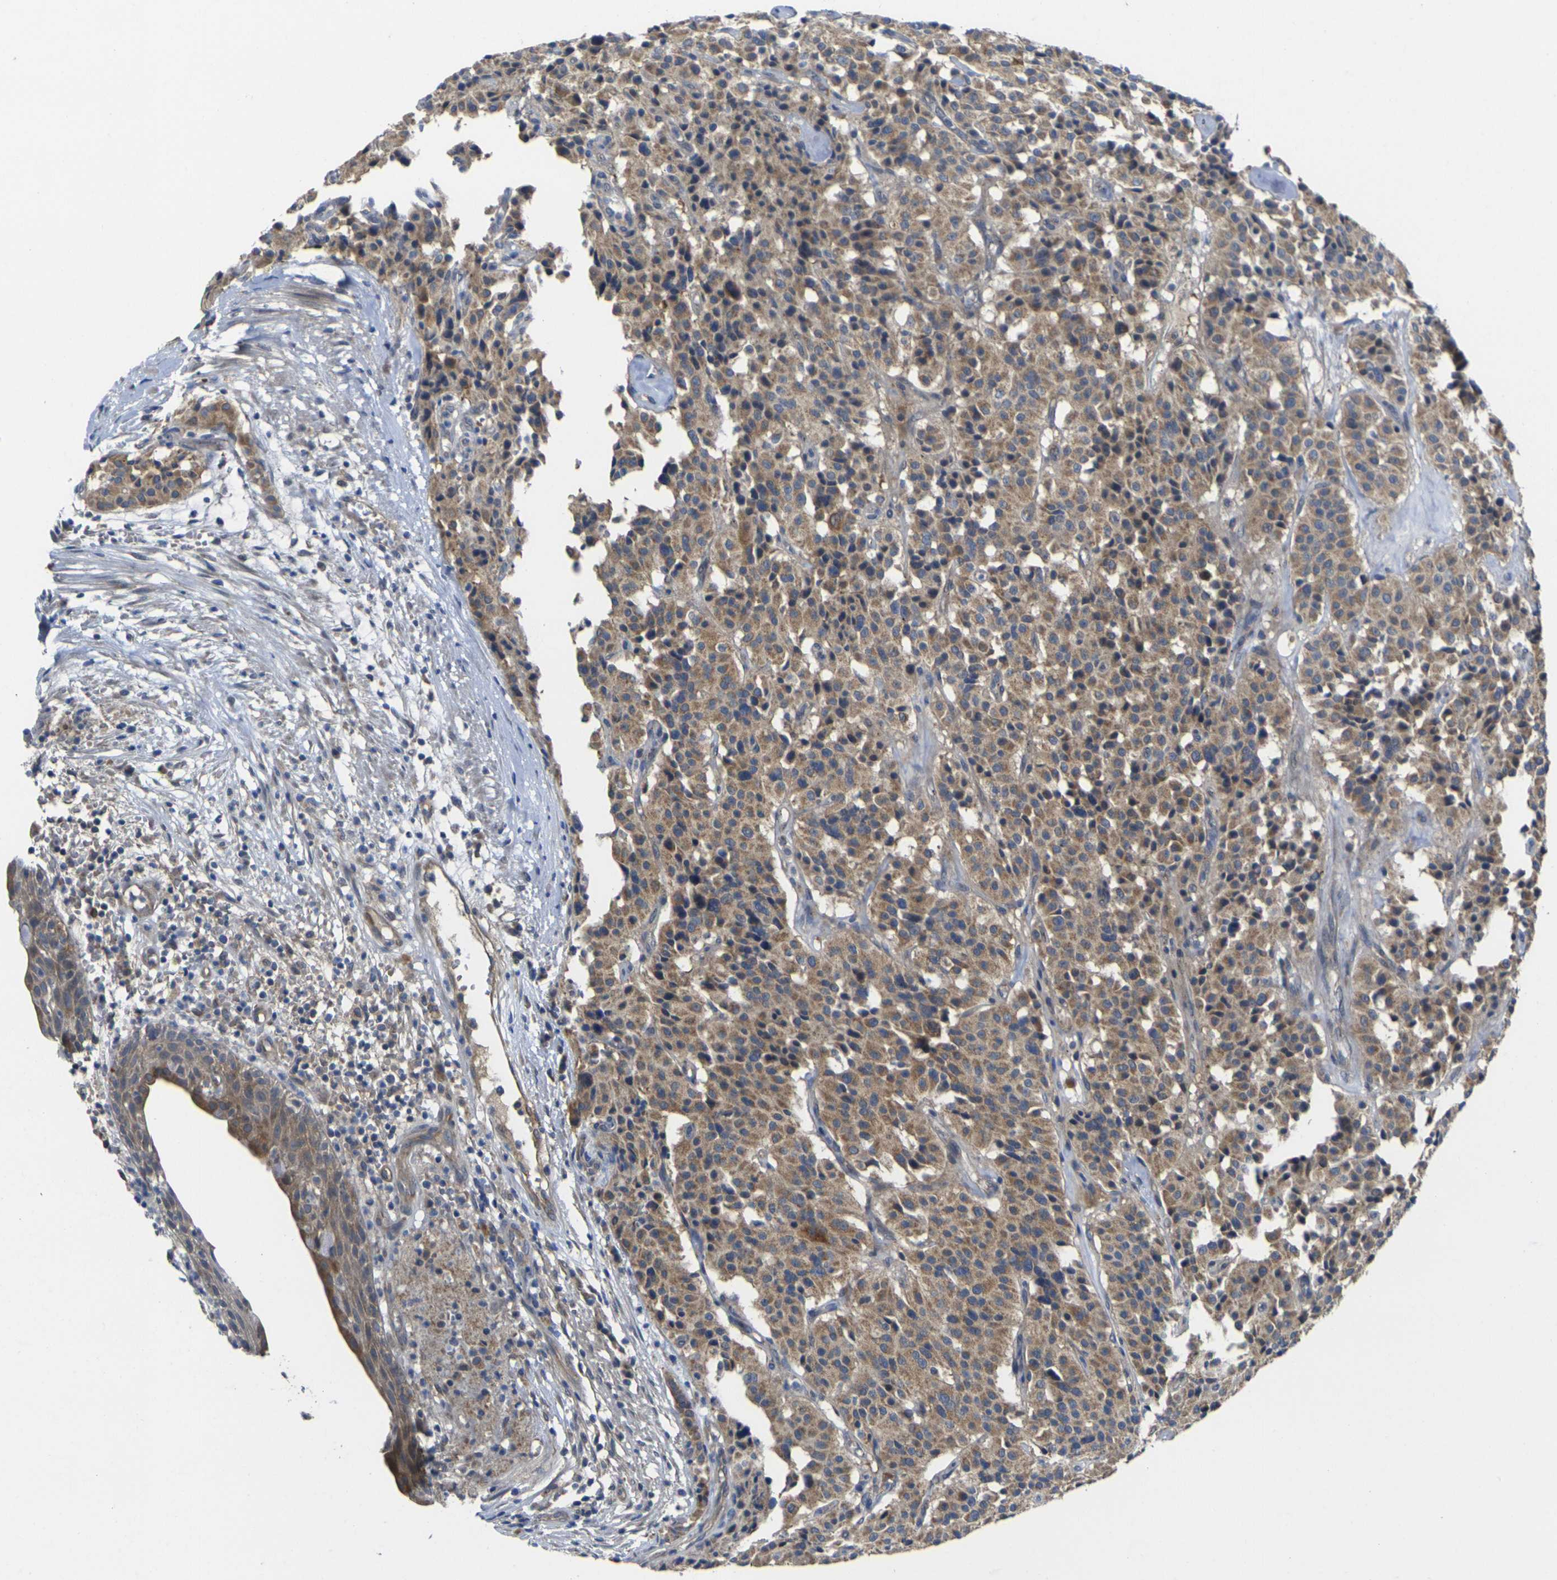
{"staining": {"intensity": "moderate", "quantity": ">75%", "location": "cytoplasmic/membranous"}, "tissue": "carcinoid", "cell_type": "Tumor cells", "image_type": "cancer", "snomed": [{"axis": "morphology", "description": "Carcinoid, malignant, NOS"}, {"axis": "topography", "description": "Lung"}], "caption": "This photomicrograph exhibits IHC staining of carcinoid, with medium moderate cytoplasmic/membranous expression in about >75% of tumor cells.", "gene": "GNA12", "patient": {"sex": "male", "age": 30}}